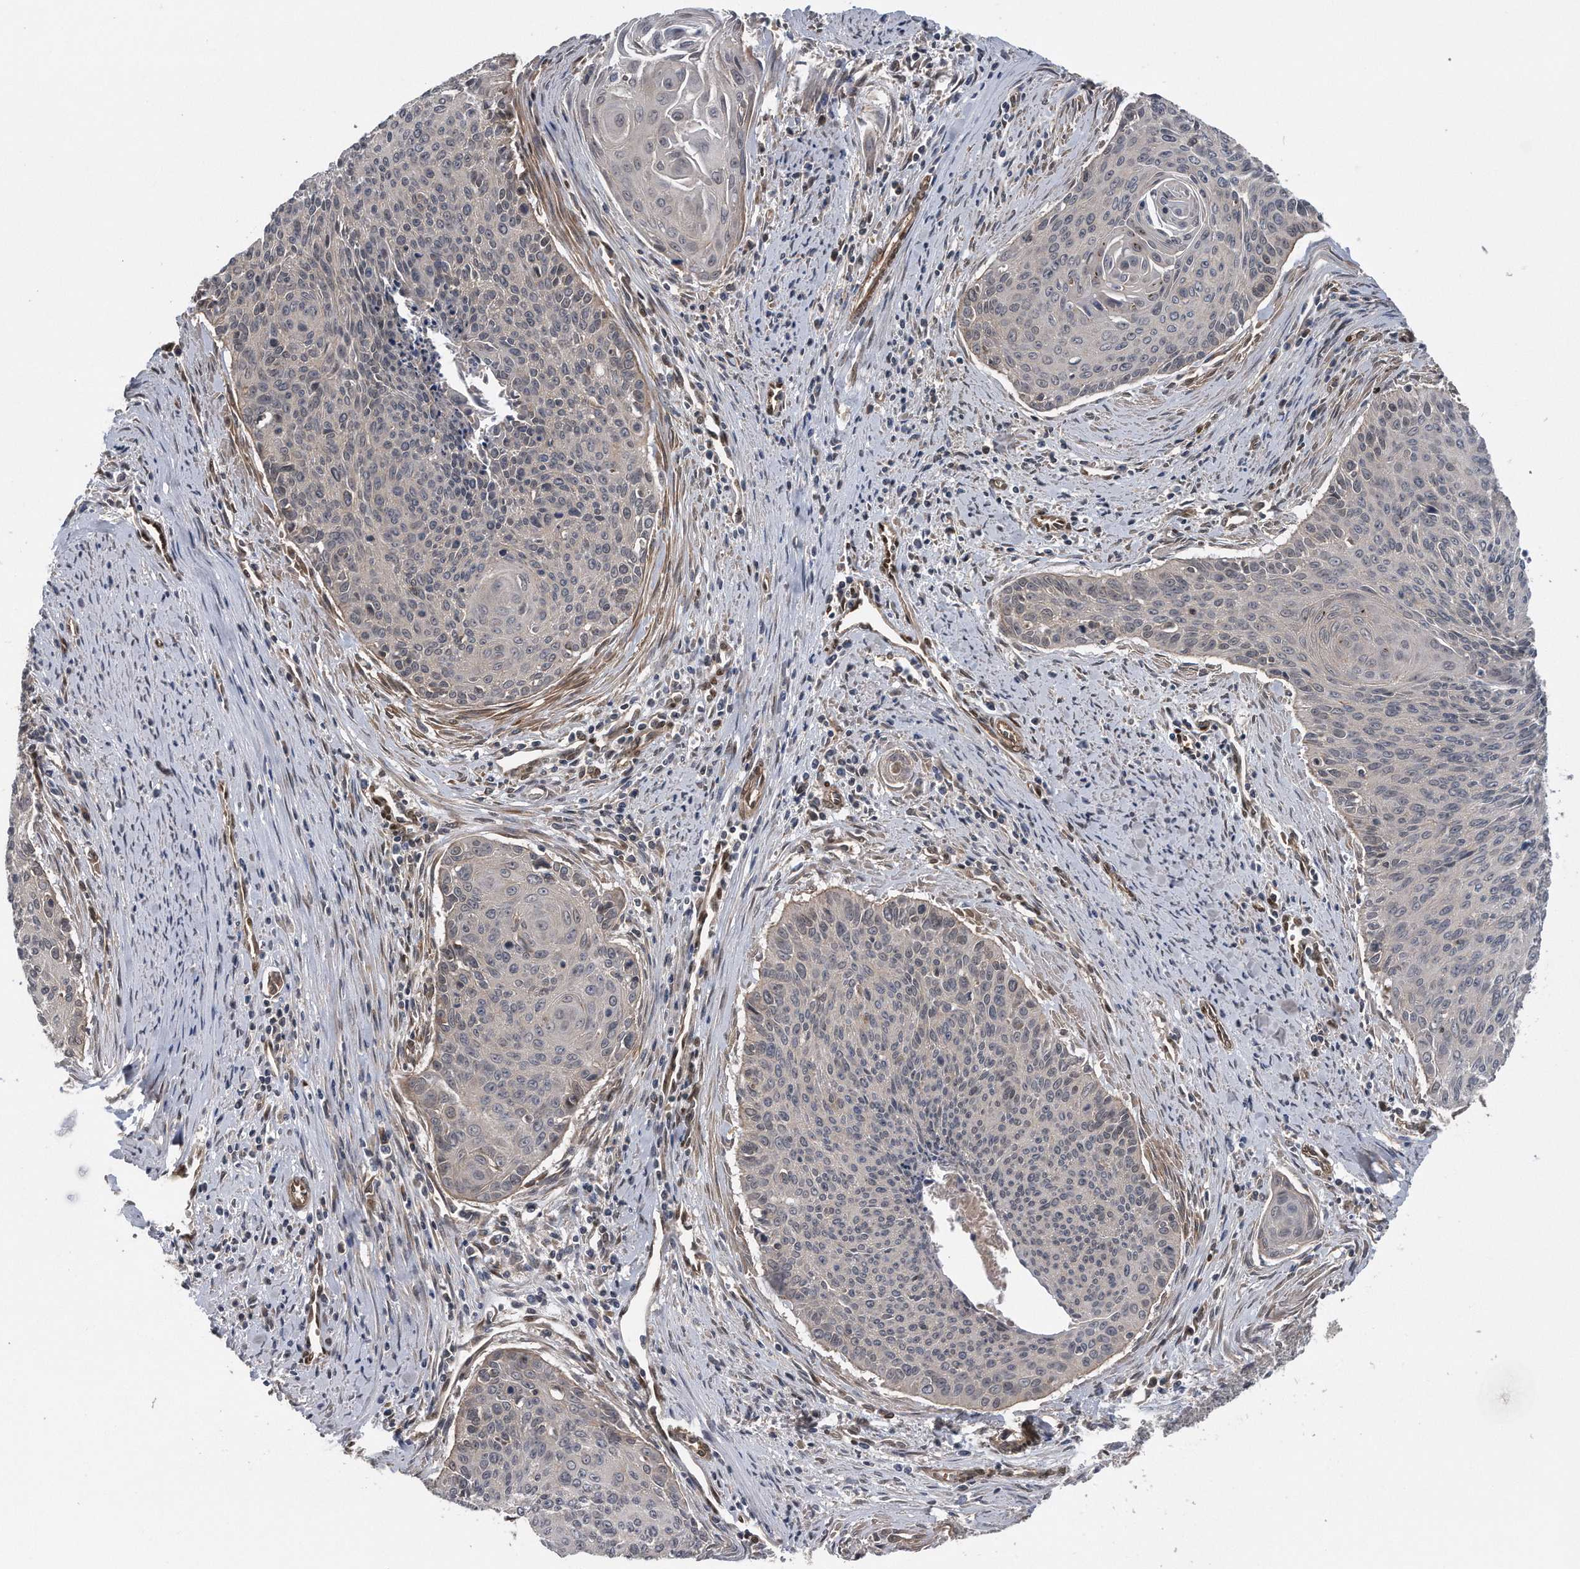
{"staining": {"intensity": "negative", "quantity": "none", "location": "none"}, "tissue": "cervical cancer", "cell_type": "Tumor cells", "image_type": "cancer", "snomed": [{"axis": "morphology", "description": "Squamous cell carcinoma, NOS"}, {"axis": "topography", "description": "Cervix"}], "caption": "Immunohistochemistry image of neoplastic tissue: human cervical cancer (squamous cell carcinoma) stained with DAB demonstrates no significant protein positivity in tumor cells.", "gene": "ZNF79", "patient": {"sex": "female", "age": 55}}